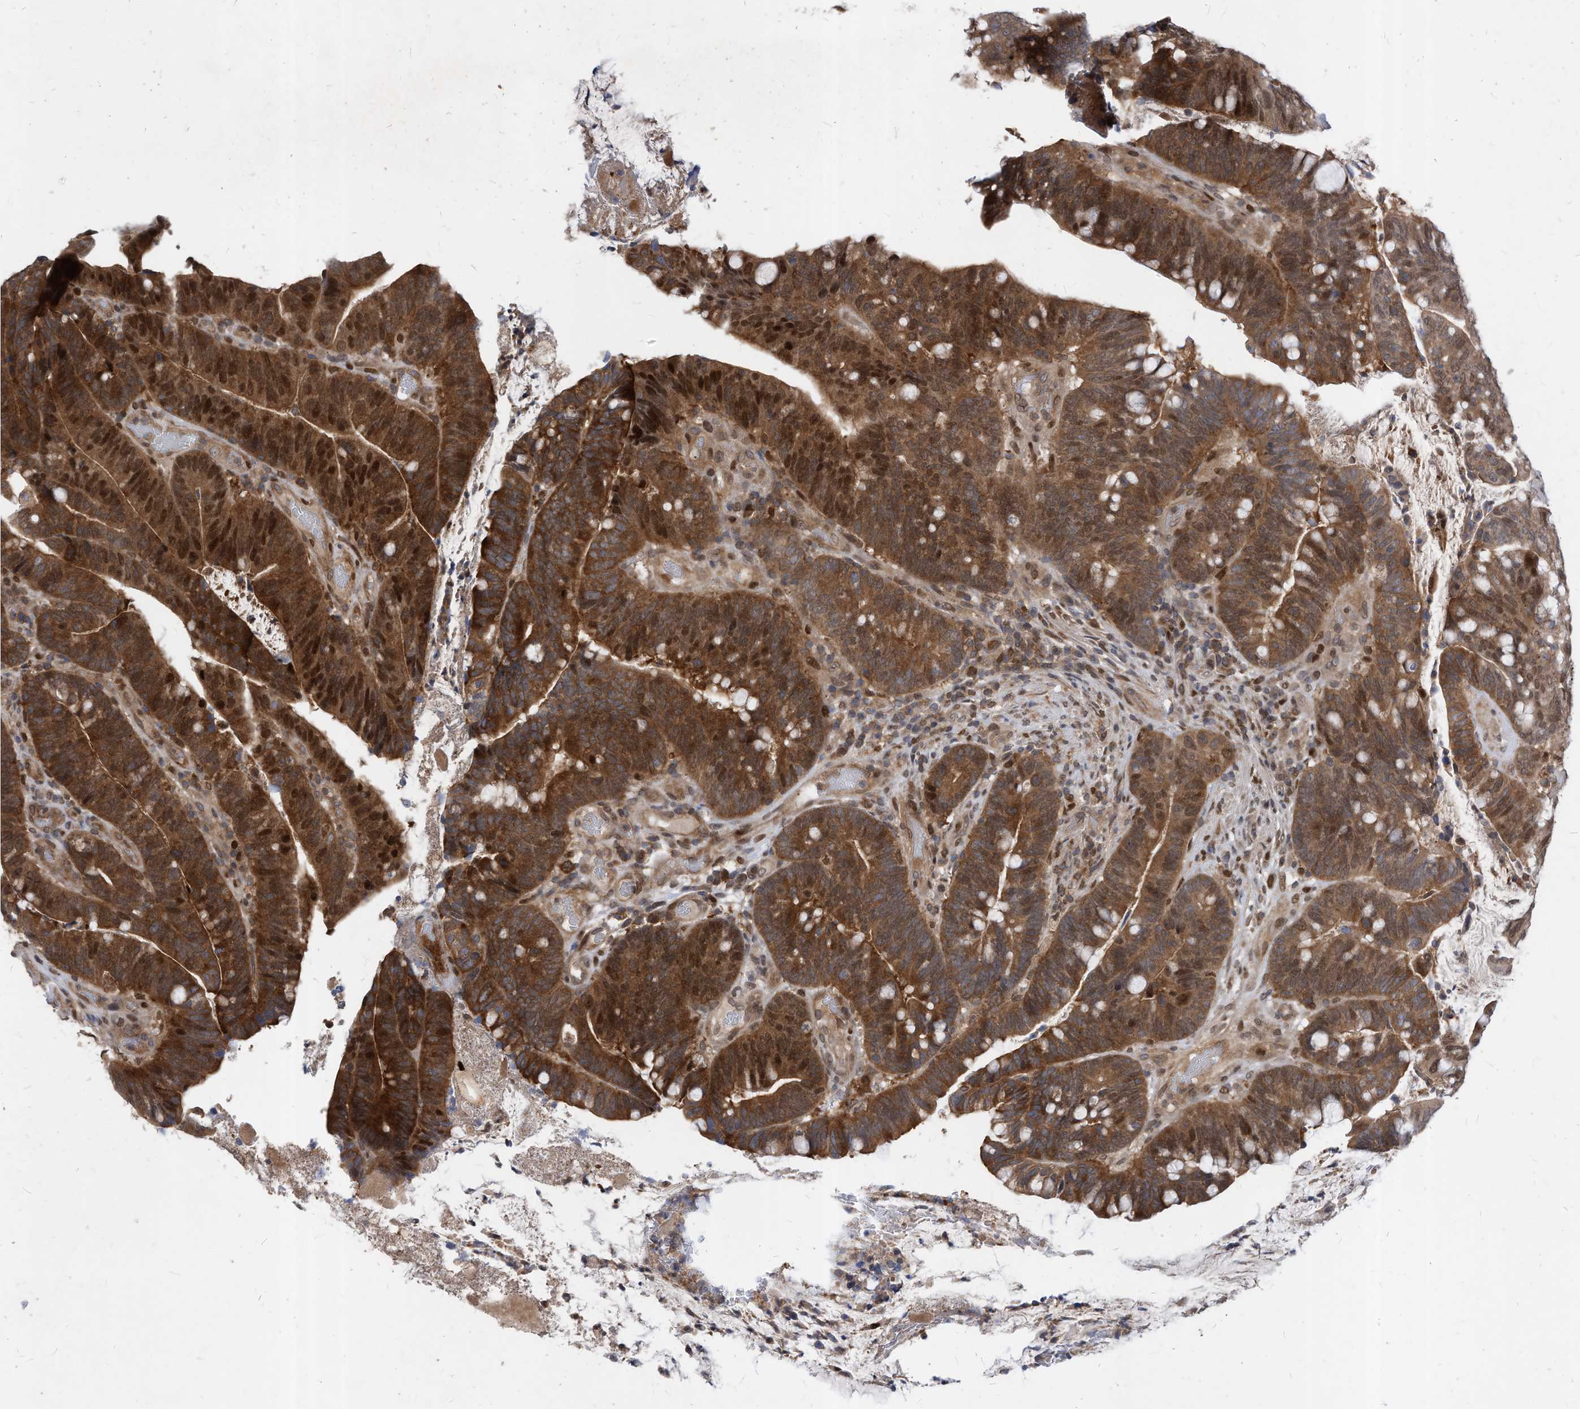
{"staining": {"intensity": "strong", "quantity": ">75%", "location": "cytoplasmic/membranous,nuclear"}, "tissue": "colorectal cancer", "cell_type": "Tumor cells", "image_type": "cancer", "snomed": [{"axis": "morphology", "description": "Adenocarcinoma, NOS"}, {"axis": "topography", "description": "Colon"}], "caption": "Protein staining of colorectal adenocarcinoma tissue shows strong cytoplasmic/membranous and nuclear positivity in approximately >75% of tumor cells.", "gene": "KPNB1", "patient": {"sex": "female", "age": 66}}